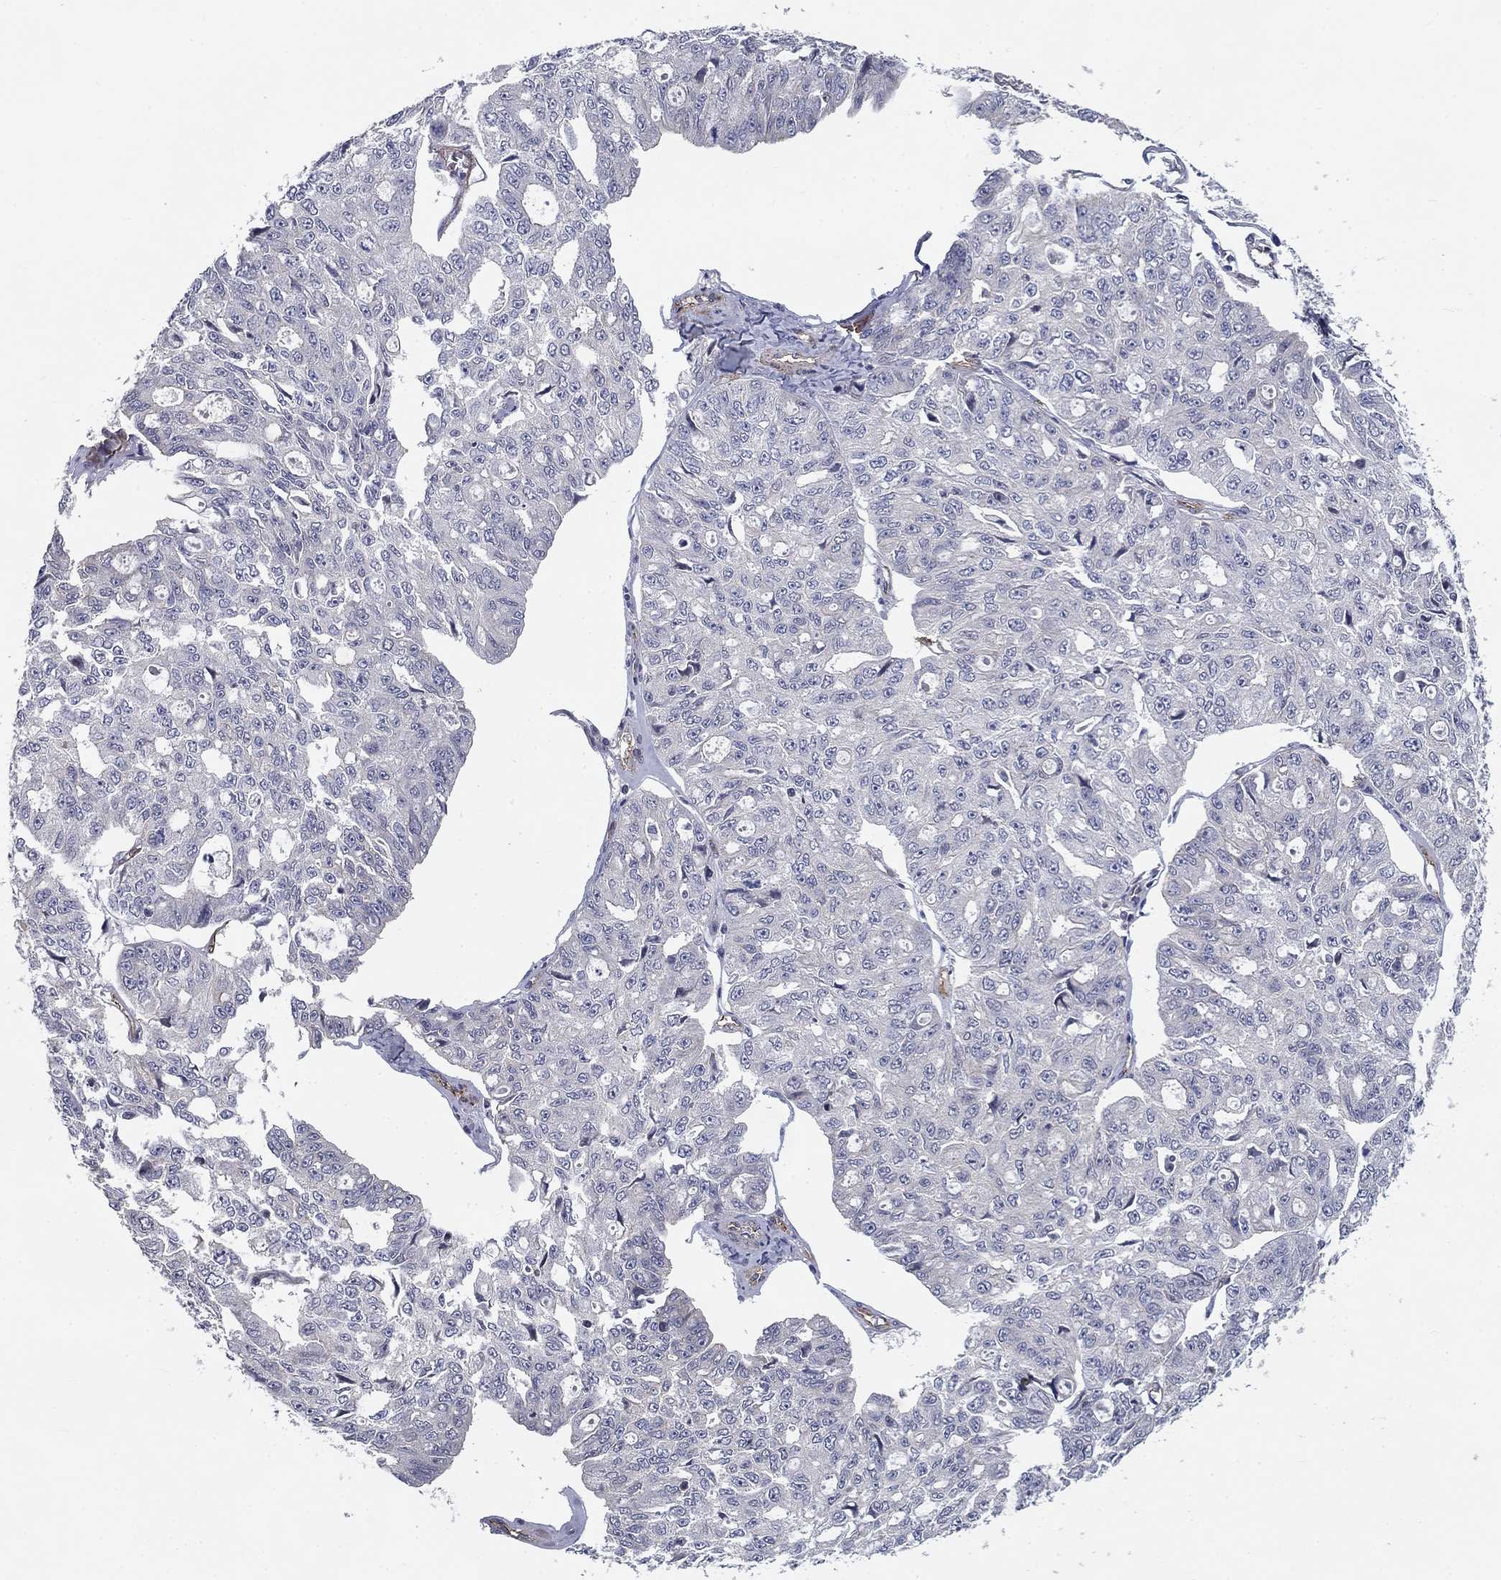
{"staining": {"intensity": "negative", "quantity": "none", "location": "none"}, "tissue": "ovarian cancer", "cell_type": "Tumor cells", "image_type": "cancer", "snomed": [{"axis": "morphology", "description": "Carcinoma, endometroid"}, {"axis": "topography", "description": "Ovary"}], "caption": "This is an IHC micrograph of human ovarian cancer. There is no expression in tumor cells.", "gene": "SYNC", "patient": {"sex": "female", "age": 65}}